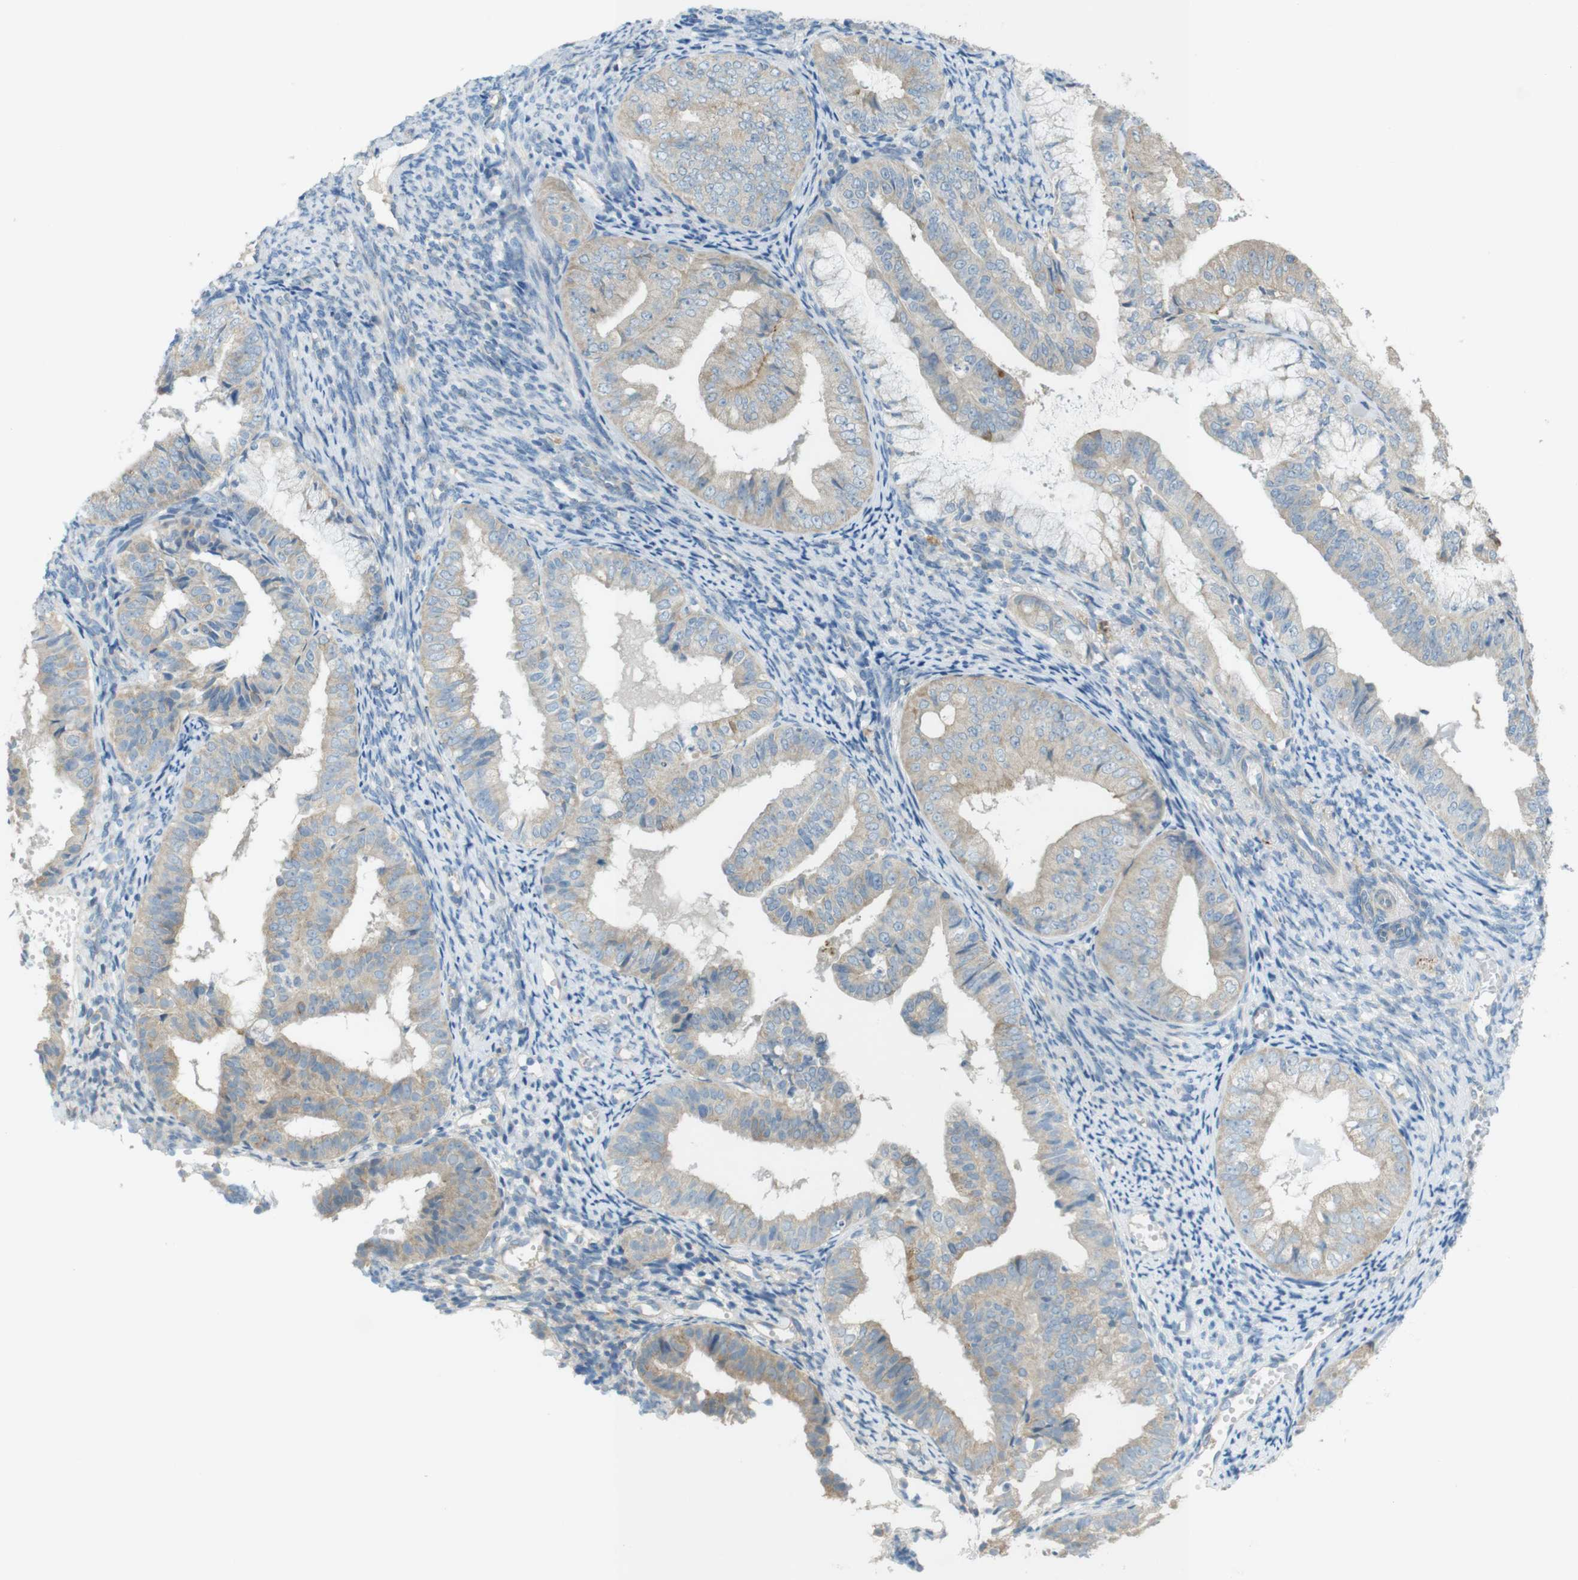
{"staining": {"intensity": "weak", "quantity": "25%-75%", "location": "cytoplasmic/membranous"}, "tissue": "endometrial cancer", "cell_type": "Tumor cells", "image_type": "cancer", "snomed": [{"axis": "morphology", "description": "Adenocarcinoma, NOS"}, {"axis": "topography", "description": "Endometrium"}], "caption": "Endometrial cancer stained with DAB (3,3'-diaminobenzidine) immunohistochemistry (IHC) reveals low levels of weak cytoplasmic/membranous expression in about 25%-75% of tumor cells.", "gene": "TMEM41B", "patient": {"sex": "female", "age": 63}}